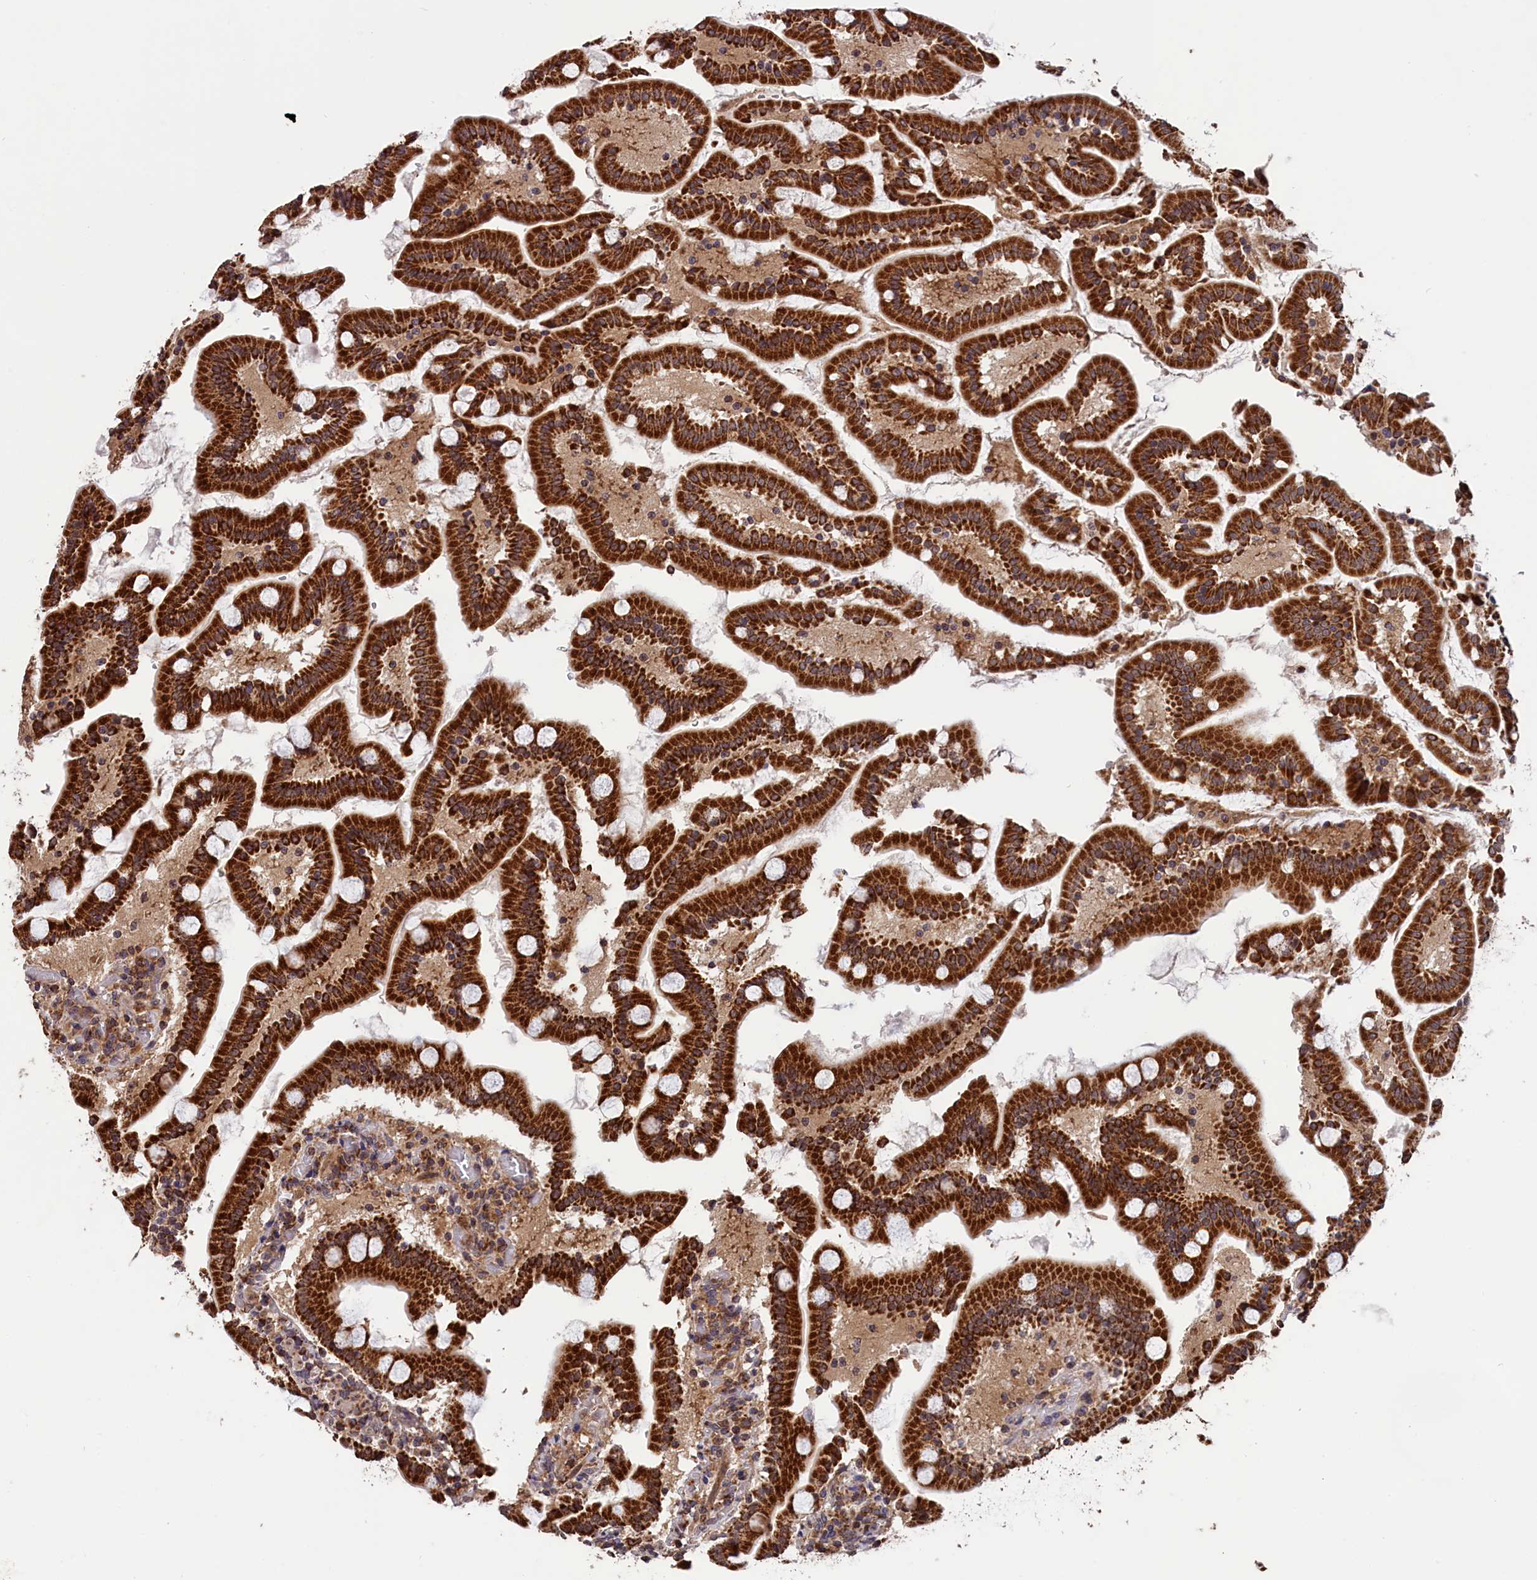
{"staining": {"intensity": "strong", "quantity": ">75%", "location": "cytoplasmic/membranous"}, "tissue": "duodenum", "cell_type": "Glandular cells", "image_type": "normal", "snomed": [{"axis": "morphology", "description": "Normal tissue, NOS"}, {"axis": "topography", "description": "Duodenum"}], "caption": "Immunohistochemical staining of normal human duodenum exhibits >75% levels of strong cytoplasmic/membranous protein staining in approximately >75% of glandular cells.", "gene": "TIMM44", "patient": {"sex": "male", "age": 55}}